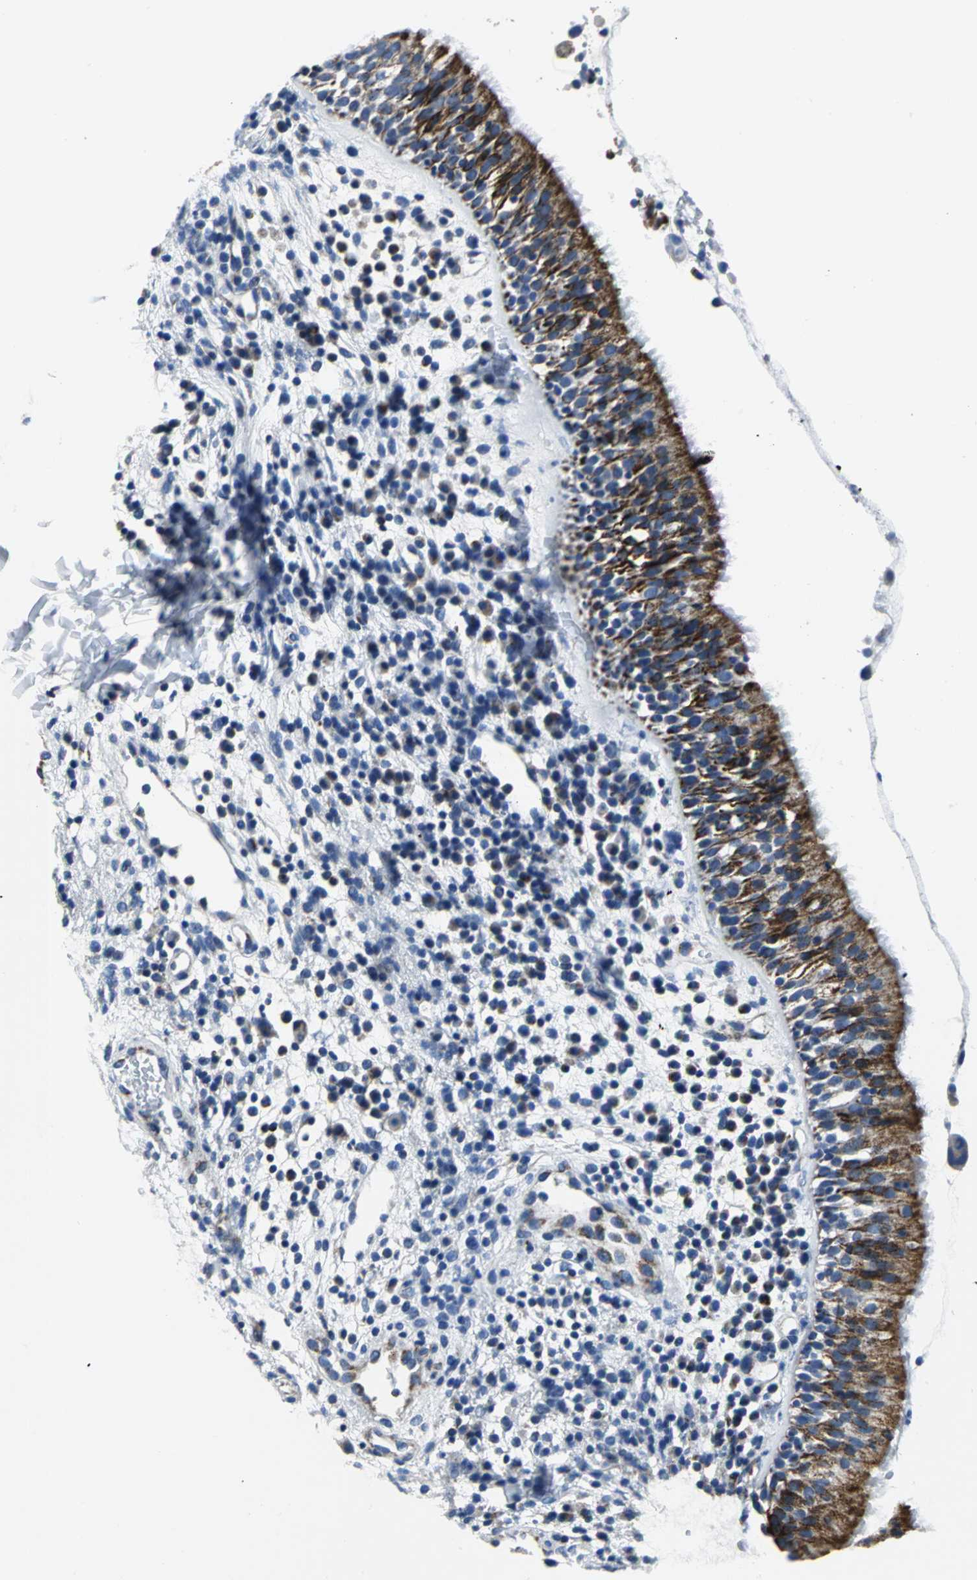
{"staining": {"intensity": "strong", "quantity": ">75%", "location": "cytoplasmic/membranous"}, "tissue": "nasopharynx", "cell_type": "Respiratory epithelial cells", "image_type": "normal", "snomed": [{"axis": "morphology", "description": "Normal tissue, NOS"}, {"axis": "morphology", "description": "Inflammation, NOS"}, {"axis": "morphology", "description": "Malignant melanoma, Metastatic site"}, {"axis": "topography", "description": "Nasopharynx"}], "caption": "About >75% of respiratory epithelial cells in benign nasopharynx reveal strong cytoplasmic/membranous protein expression as visualized by brown immunohistochemical staining.", "gene": "IFI6", "patient": {"sex": "female", "age": 55}}